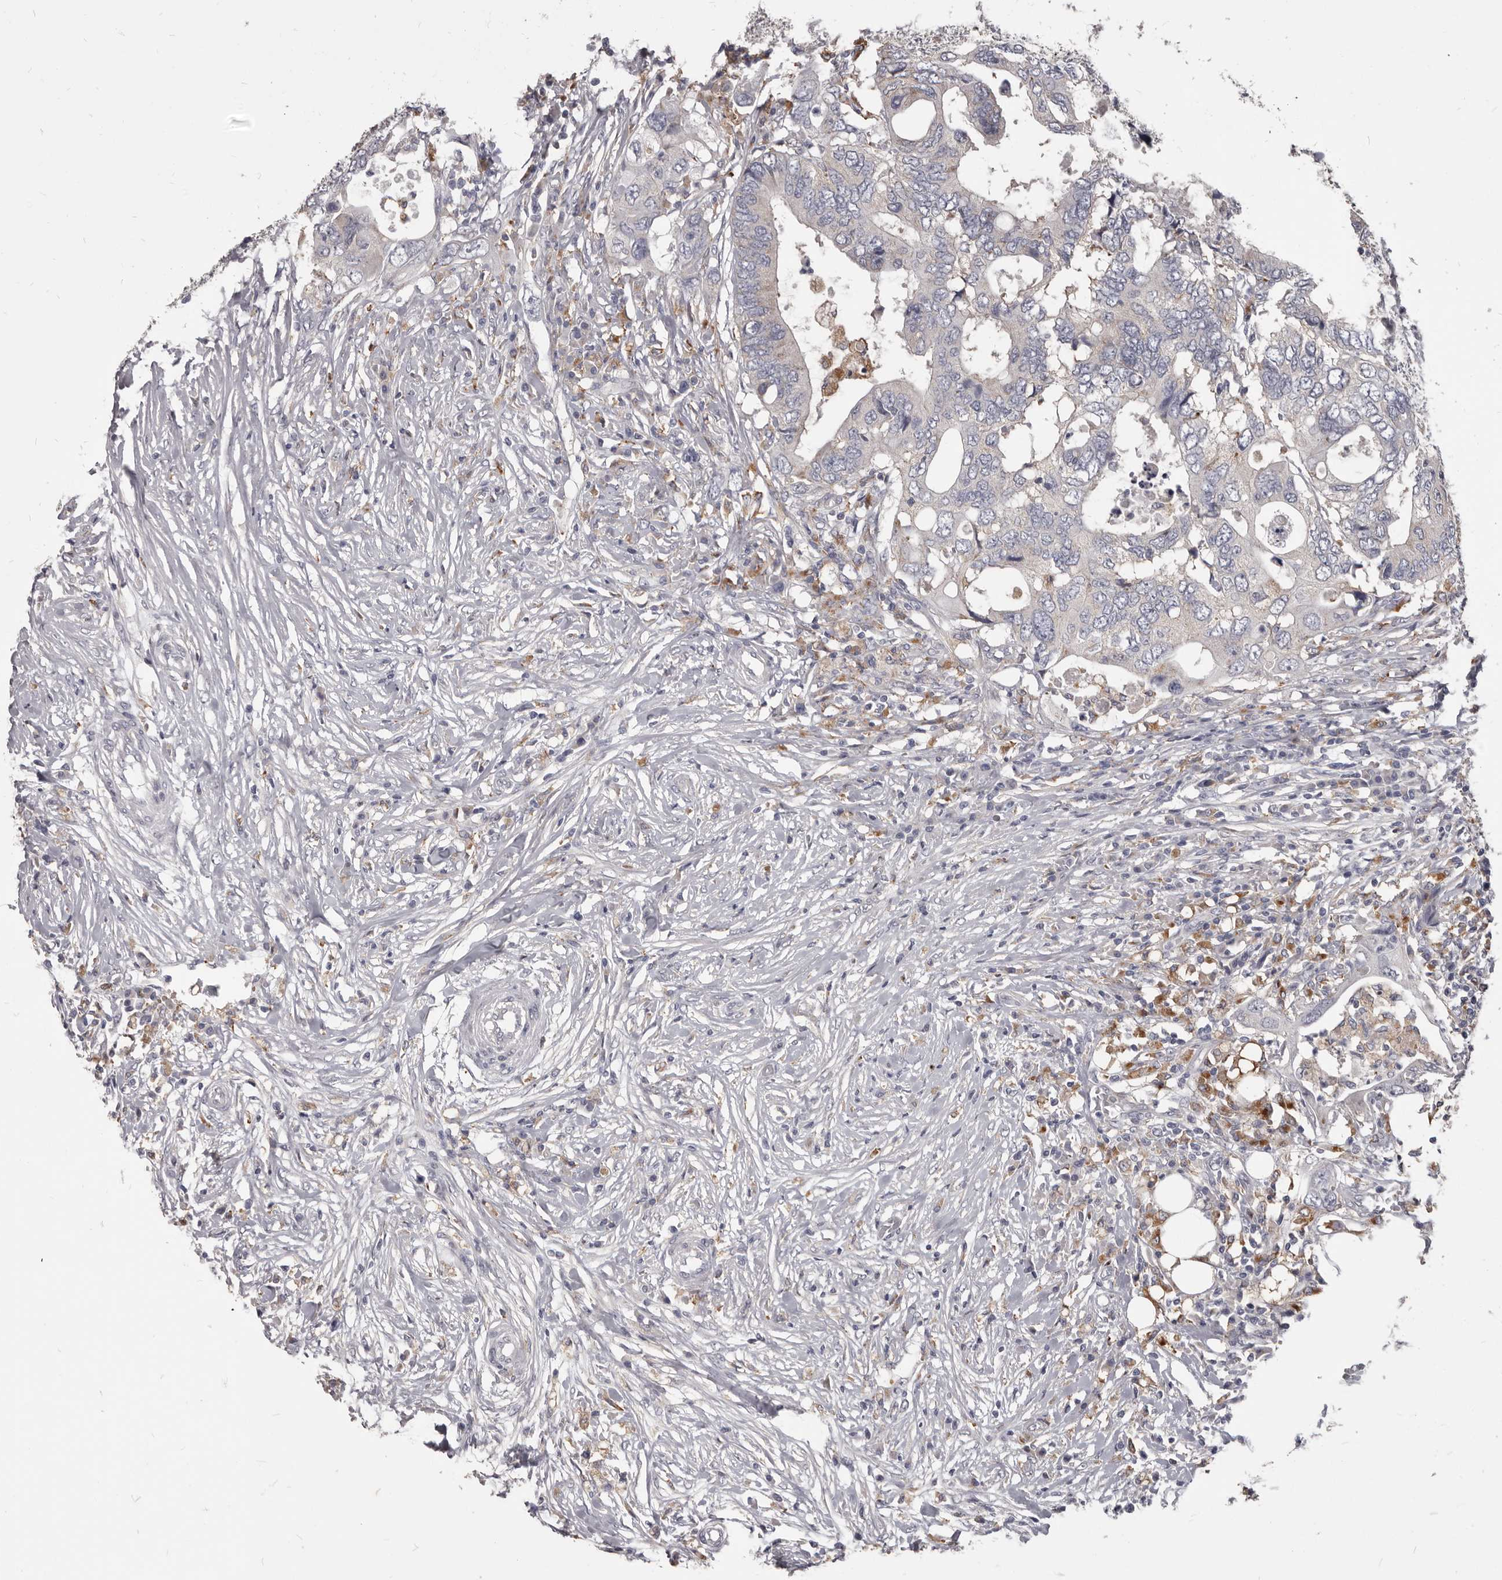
{"staining": {"intensity": "negative", "quantity": "none", "location": "none"}, "tissue": "colorectal cancer", "cell_type": "Tumor cells", "image_type": "cancer", "snomed": [{"axis": "morphology", "description": "Adenocarcinoma, NOS"}, {"axis": "topography", "description": "Colon"}], "caption": "Colorectal adenocarcinoma was stained to show a protein in brown. There is no significant expression in tumor cells.", "gene": "PI4K2A", "patient": {"sex": "male", "age": 71}}